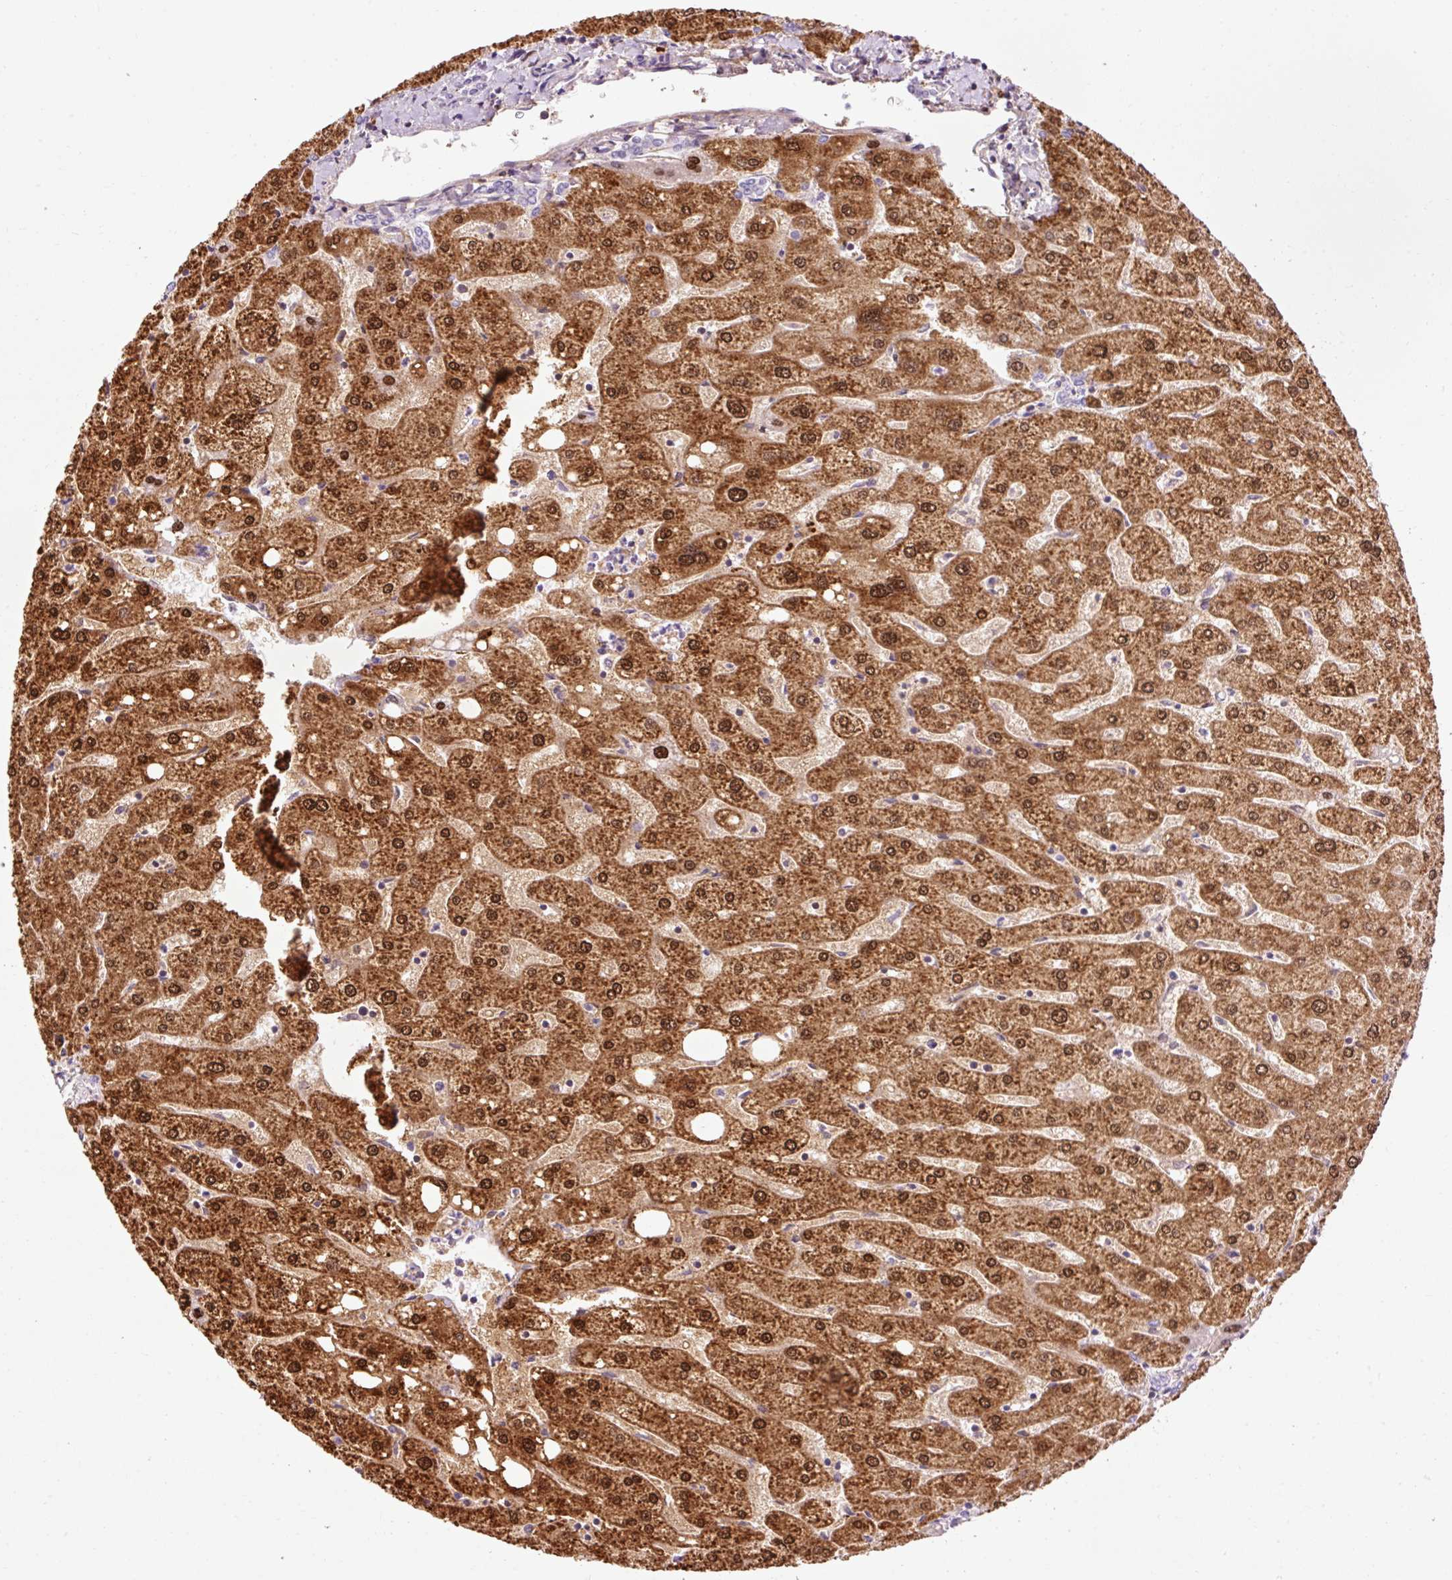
{"staining": {"intensity": "negative", "quantity": "none", "location": "none"}, "tissue": "liver", "cell_type": "Cholangiocytes", "image_type": "normal", "snomed": [{"axis": "morphology", "description": "Normal tissue, NOS"}, {"axis": "topography", "description": "Liver"}], "caption": "IHC micrograph of normal liver: liver stained with DAB exhibits no significant protein expression in cholangiocytes. (DAB immunohistochemistry with hematoxylin counter stain).", "gene": "CD83", "patient": {"sex": "male", "age": 67}}